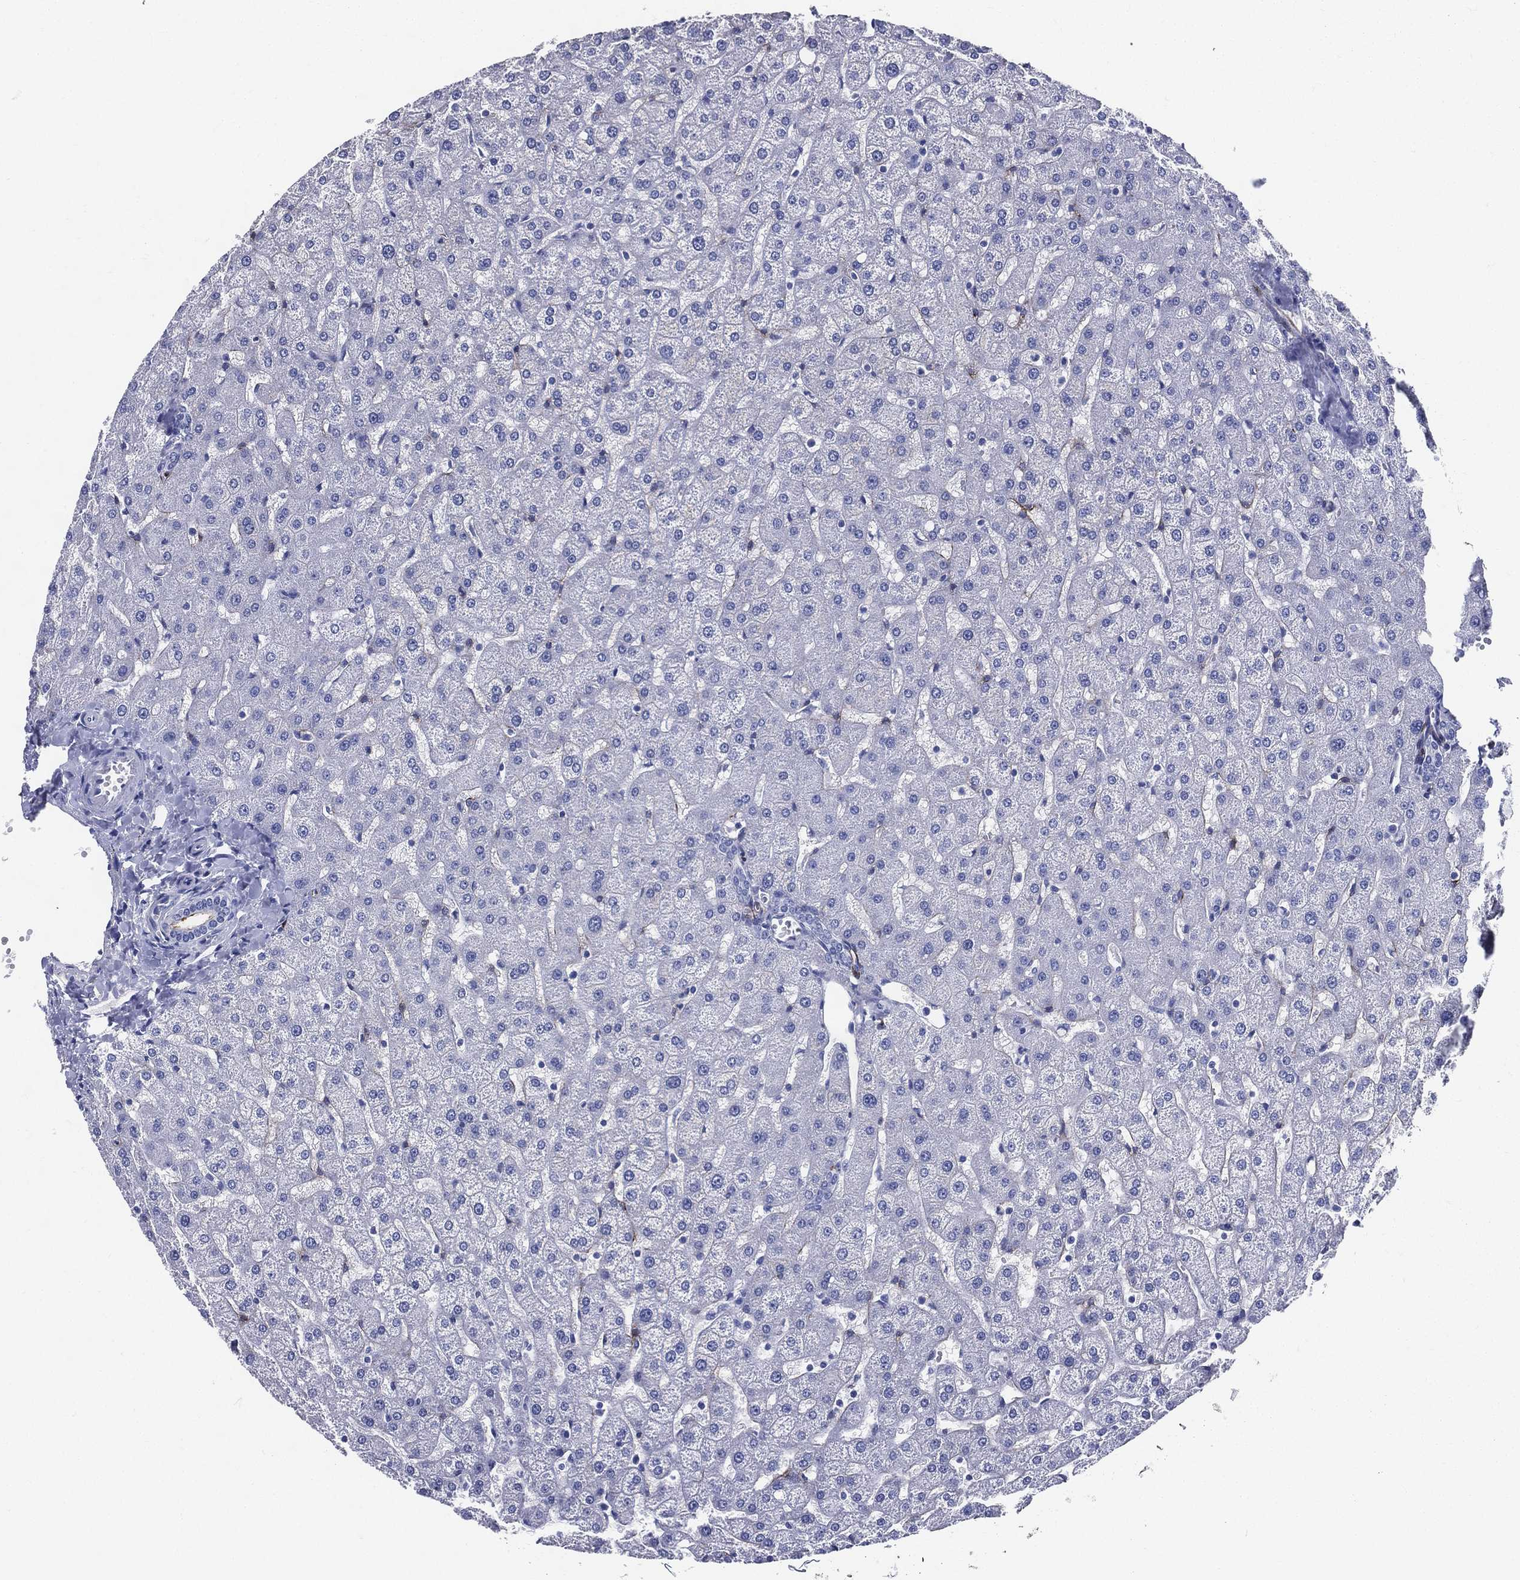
{"staining": {"intensity": "negative", "quantity": "none", "location": "none"}, "tissue": "liver", "cell_type": "Cholangiocytes", "image_type": "normal", "snomed": [{"axis": "morphology", "description": "Normal tissue, NOS"}, {"axis": "topography", "description": "Liver"}], "caption": "High magnification brightfield microscopy of normal liver stained with DAB (3,3'-diaminobenzidine) (brown) and counterstained with hematoxylin (blue): cholangiocytes show no significant positivity.", "gene": "ACE2", "patient": {"sex": "female", "age": 50}}